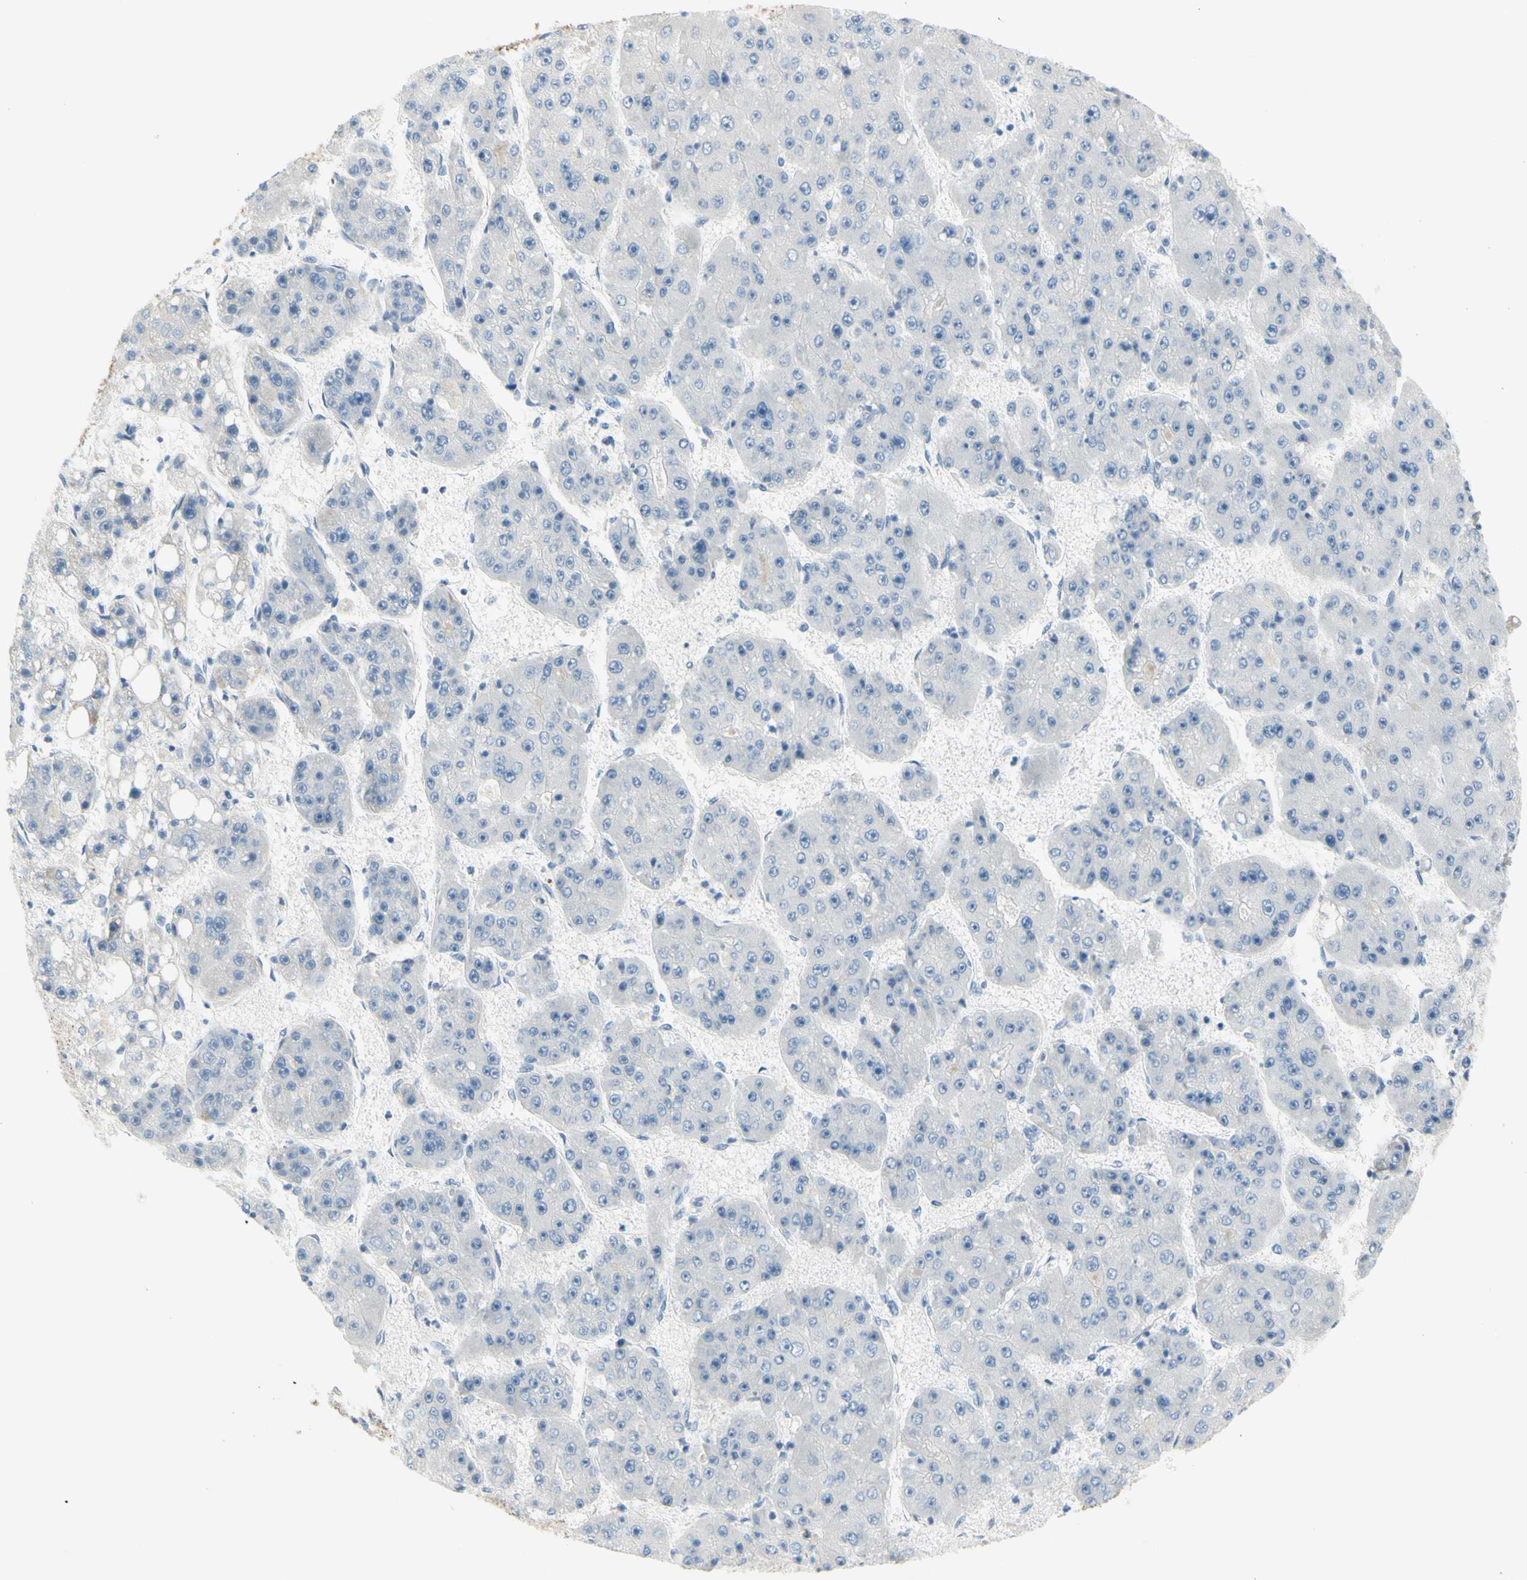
{"staining": {"intensity": "negative", "quantity": "none", "location": "none"}, "tissue": "liver cancer", "cell_type": "Tumor cells", "image_type": "cancer", "snomed": [{"axis": "morphology", "description": "Carcinoma, Hepatocellular, NOS"}, {"axis": "topography", "description": "Liver"}], "caption": "The immunohistochemistry micrograph has no significant staining in tumor cells of liver cancer (hepatocellular carcinoma) tissue.", "gene": "MUC1", "patient": {"sex": "female", "age": 61}}